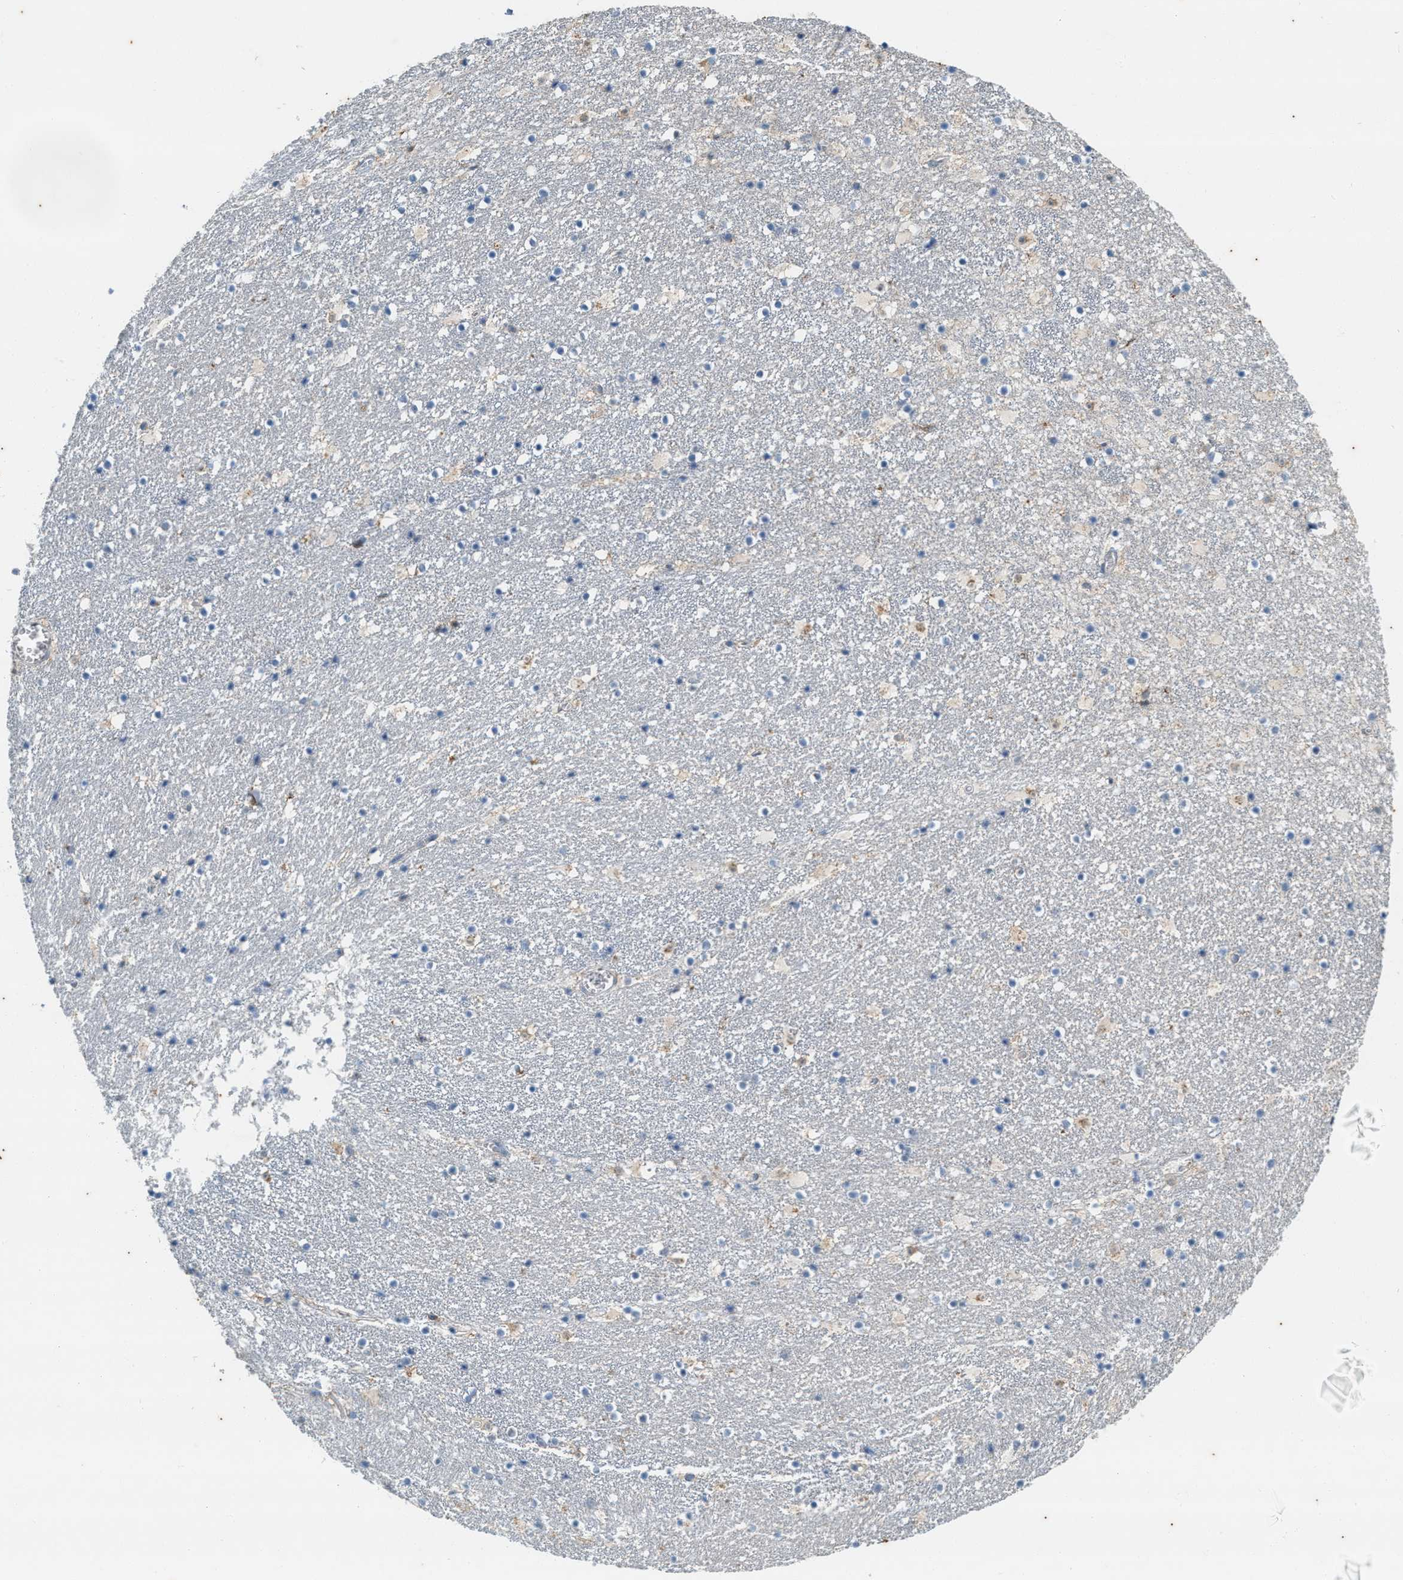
{"staining": {"intensity": "moderate", "quantity": "25%-75%", "location": "cytoplasmic/membranous"}, "tissue": "caudate", "cell_type": "Glial cells", "image_type": "normal", "snomed": [{"axis": "morphology", "description": "Normal tissue, NOS"}, {"axis": "topography", "description": "Lateral ventricle wall"}], "caption": "Brown immunohistochemical staining in unremarkable human caudate displays moderate cytoplasmic/membranous positivity in about 25%-75% of glial cells.", "gene": "CHPF2", "patient": {"sex": "male", "age": 45}}